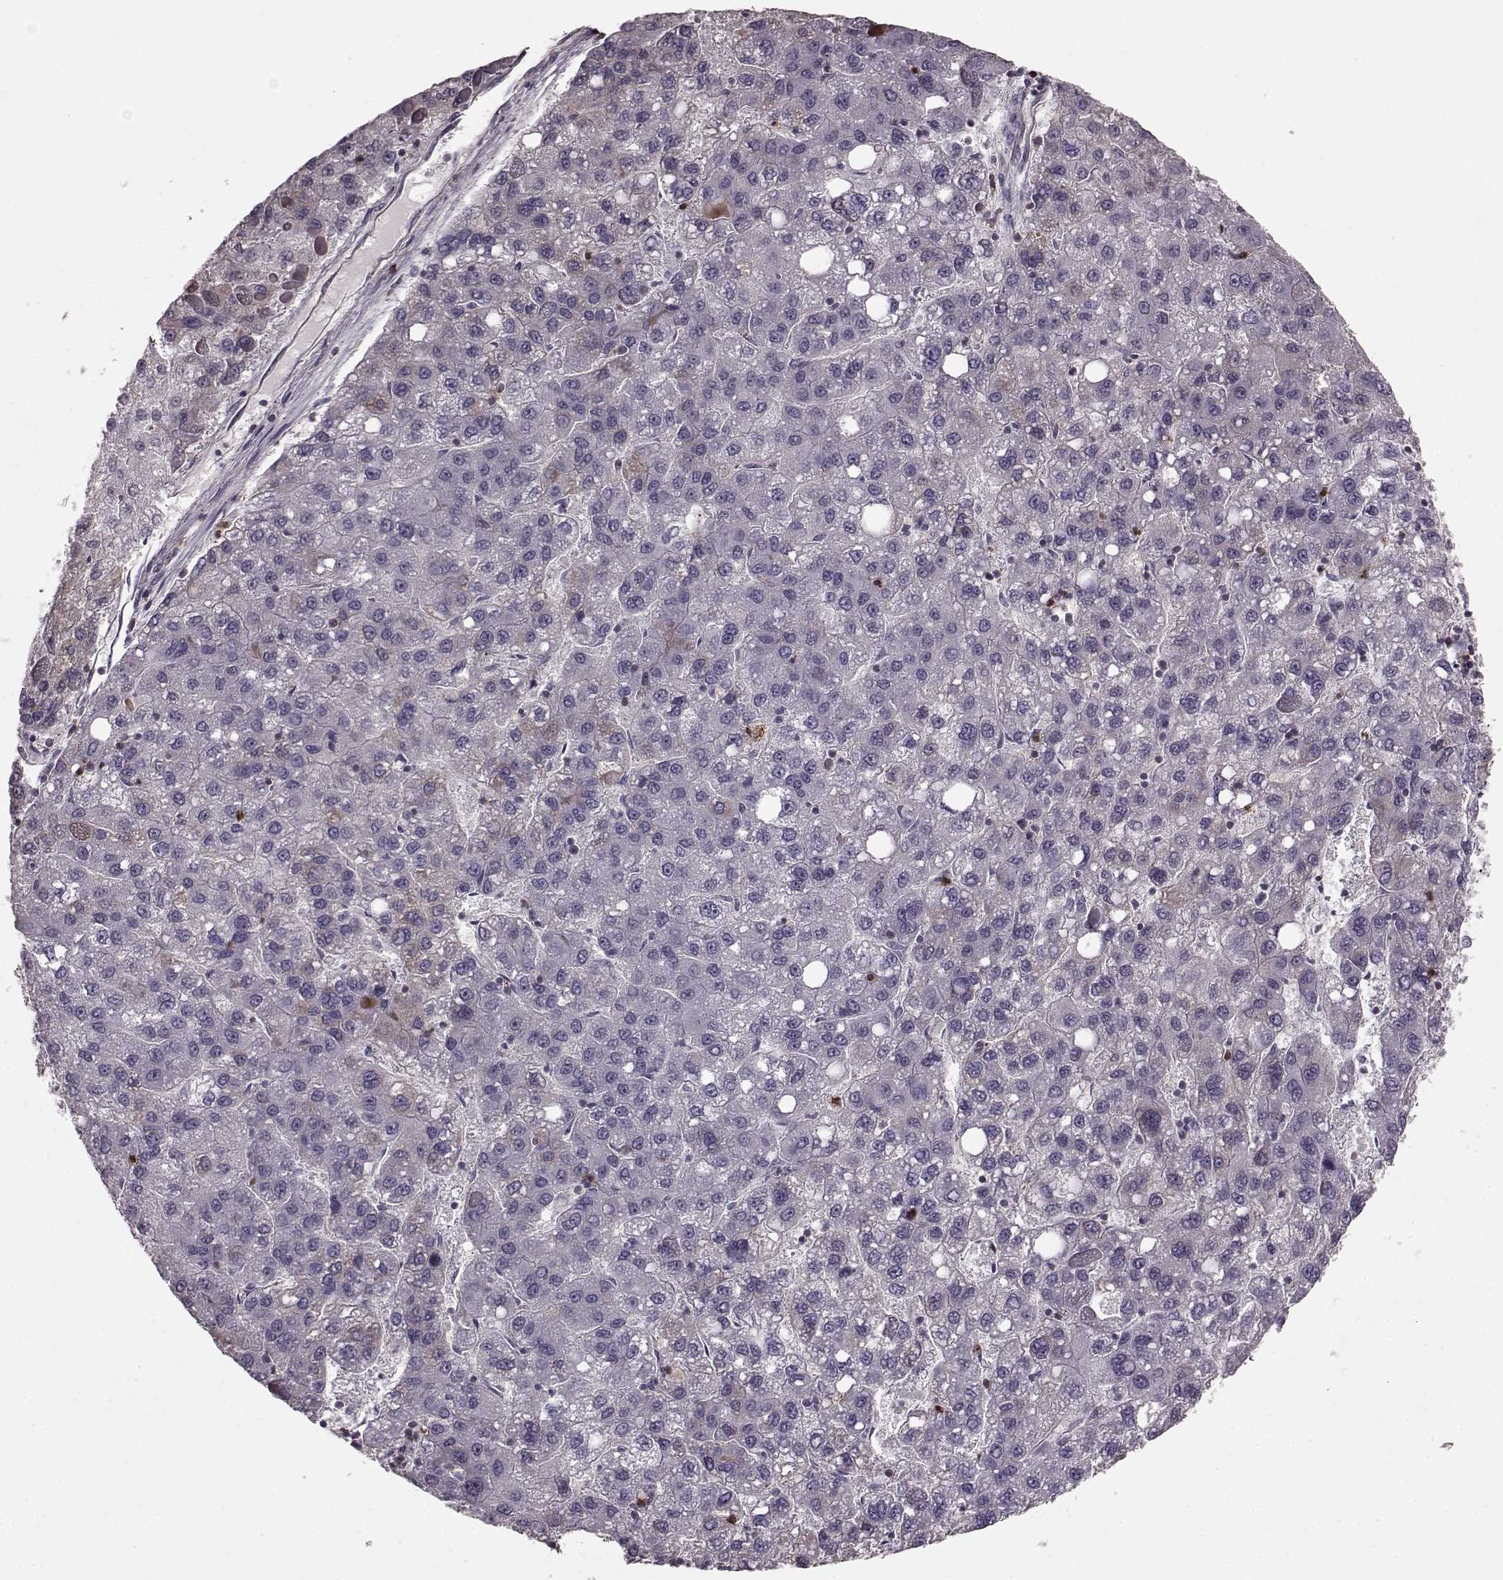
{"staining": {"intensity": "negative", "quantity": "none", "location": "none"}, "tissue": "liver cancer", "cell_type": "Tumor cells", "image_type": "cancer", "snomed": [{"axis": "morphology", "description": "Carcinoma, Hepatocellular, NOS"}, {"axis": "topography", "description": "Liver"}], "caption": "Liver cancer was stained to show a protein in brown. There is no significant staining in tumor cells. (Brightfield microscopy of DAB immunohistochemistry (IHC) at high magnification).", "gene": "PDCD1", "patient": {"sex": "female", "age": 82}}